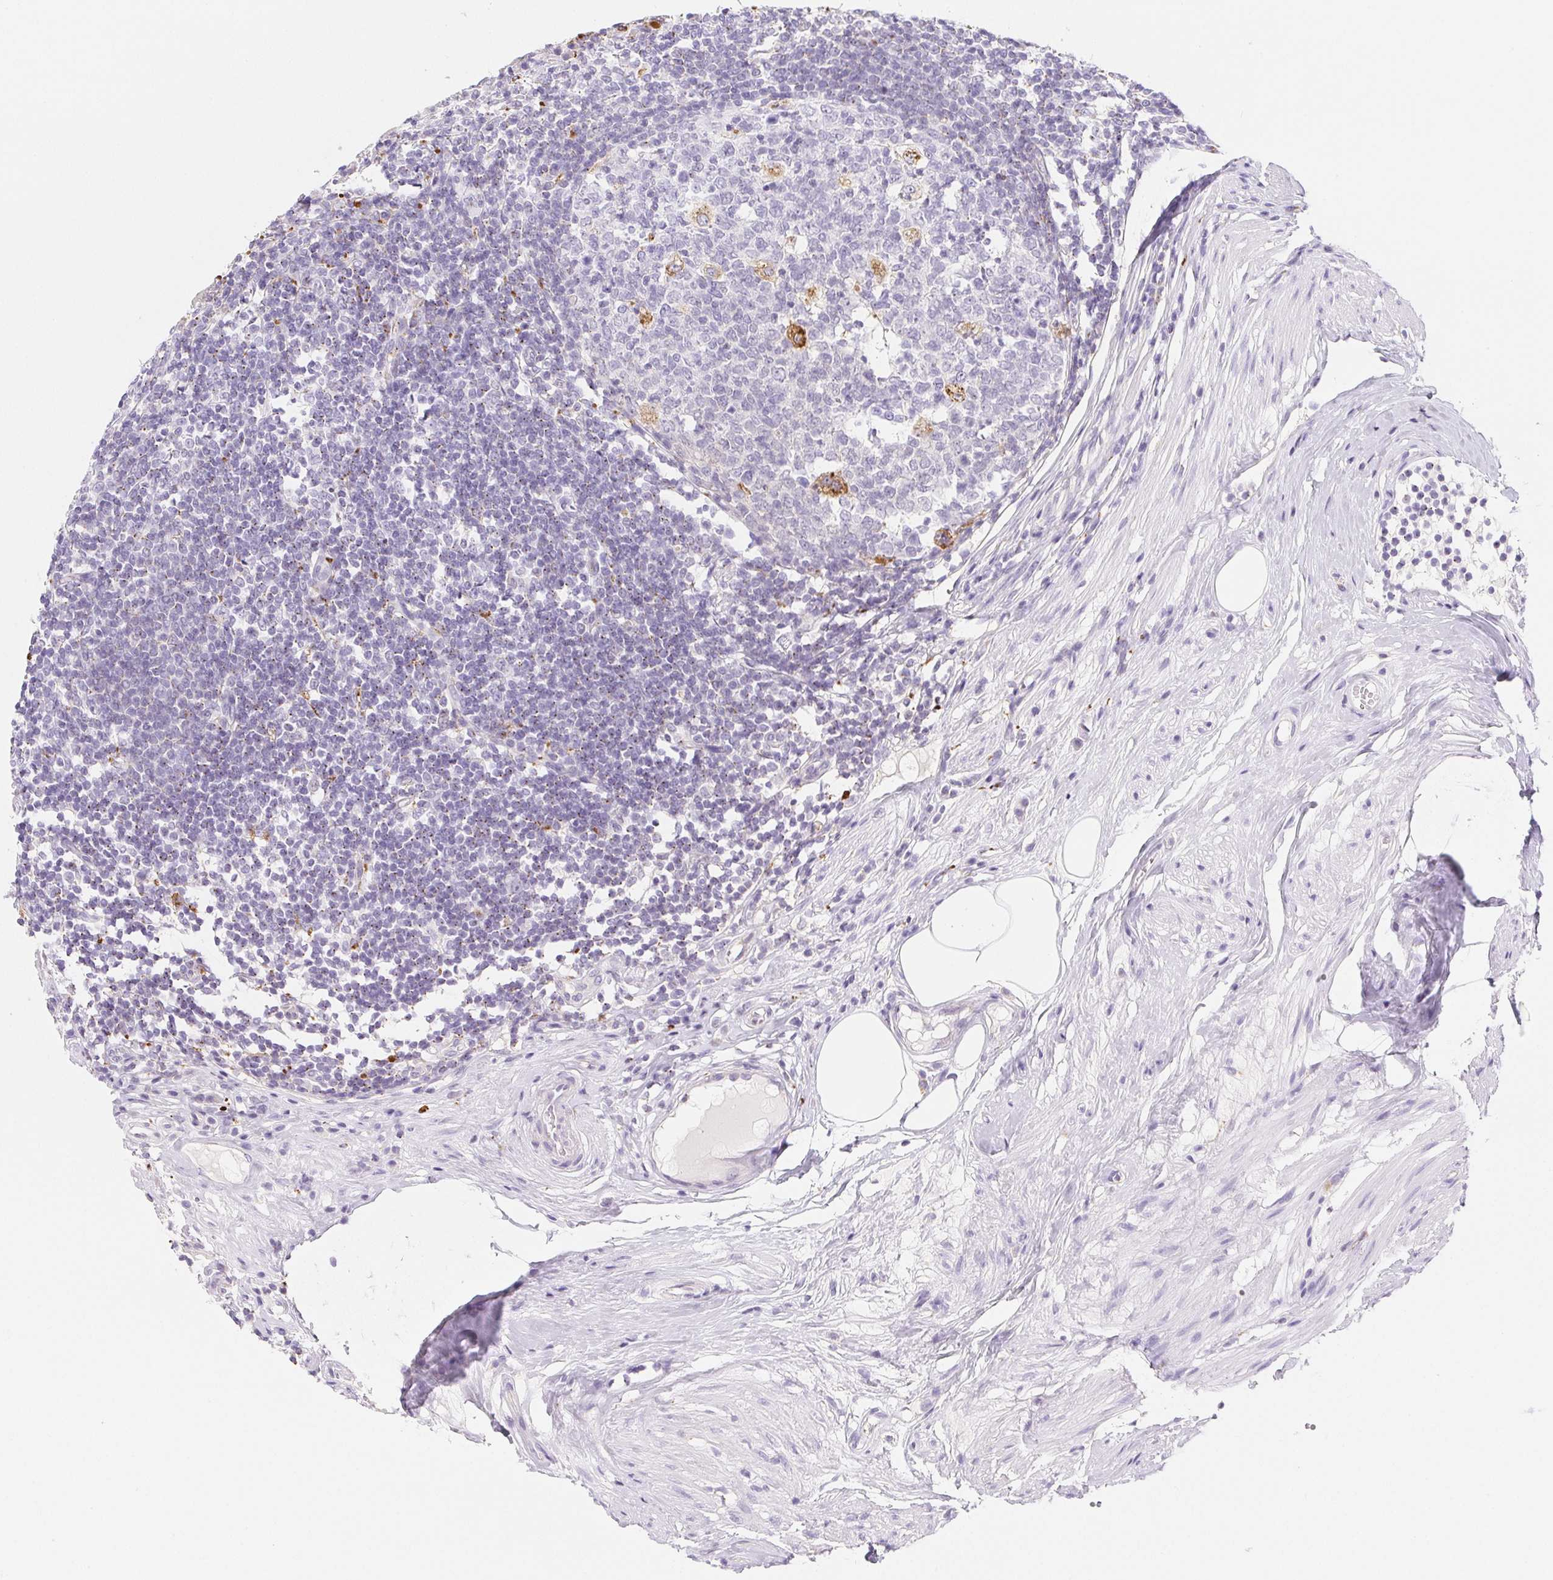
{"staining": {"intensity": "negative", "quantity": "none", "location": "none"}, "tissue": "appendix", "cell_type": "Glandular cells", "image_type": "normal", "snomed": [{"axis": "morphology", "description": "Normal tissue, NOS"}, {"axis": "topography", "description": "Appendix"}], "caption": "Image shows no significant protein positivity in glandular cells of unremarkable appendix.", "gene": "LIPA", "patient": {"sex": "female", "age": 56}}